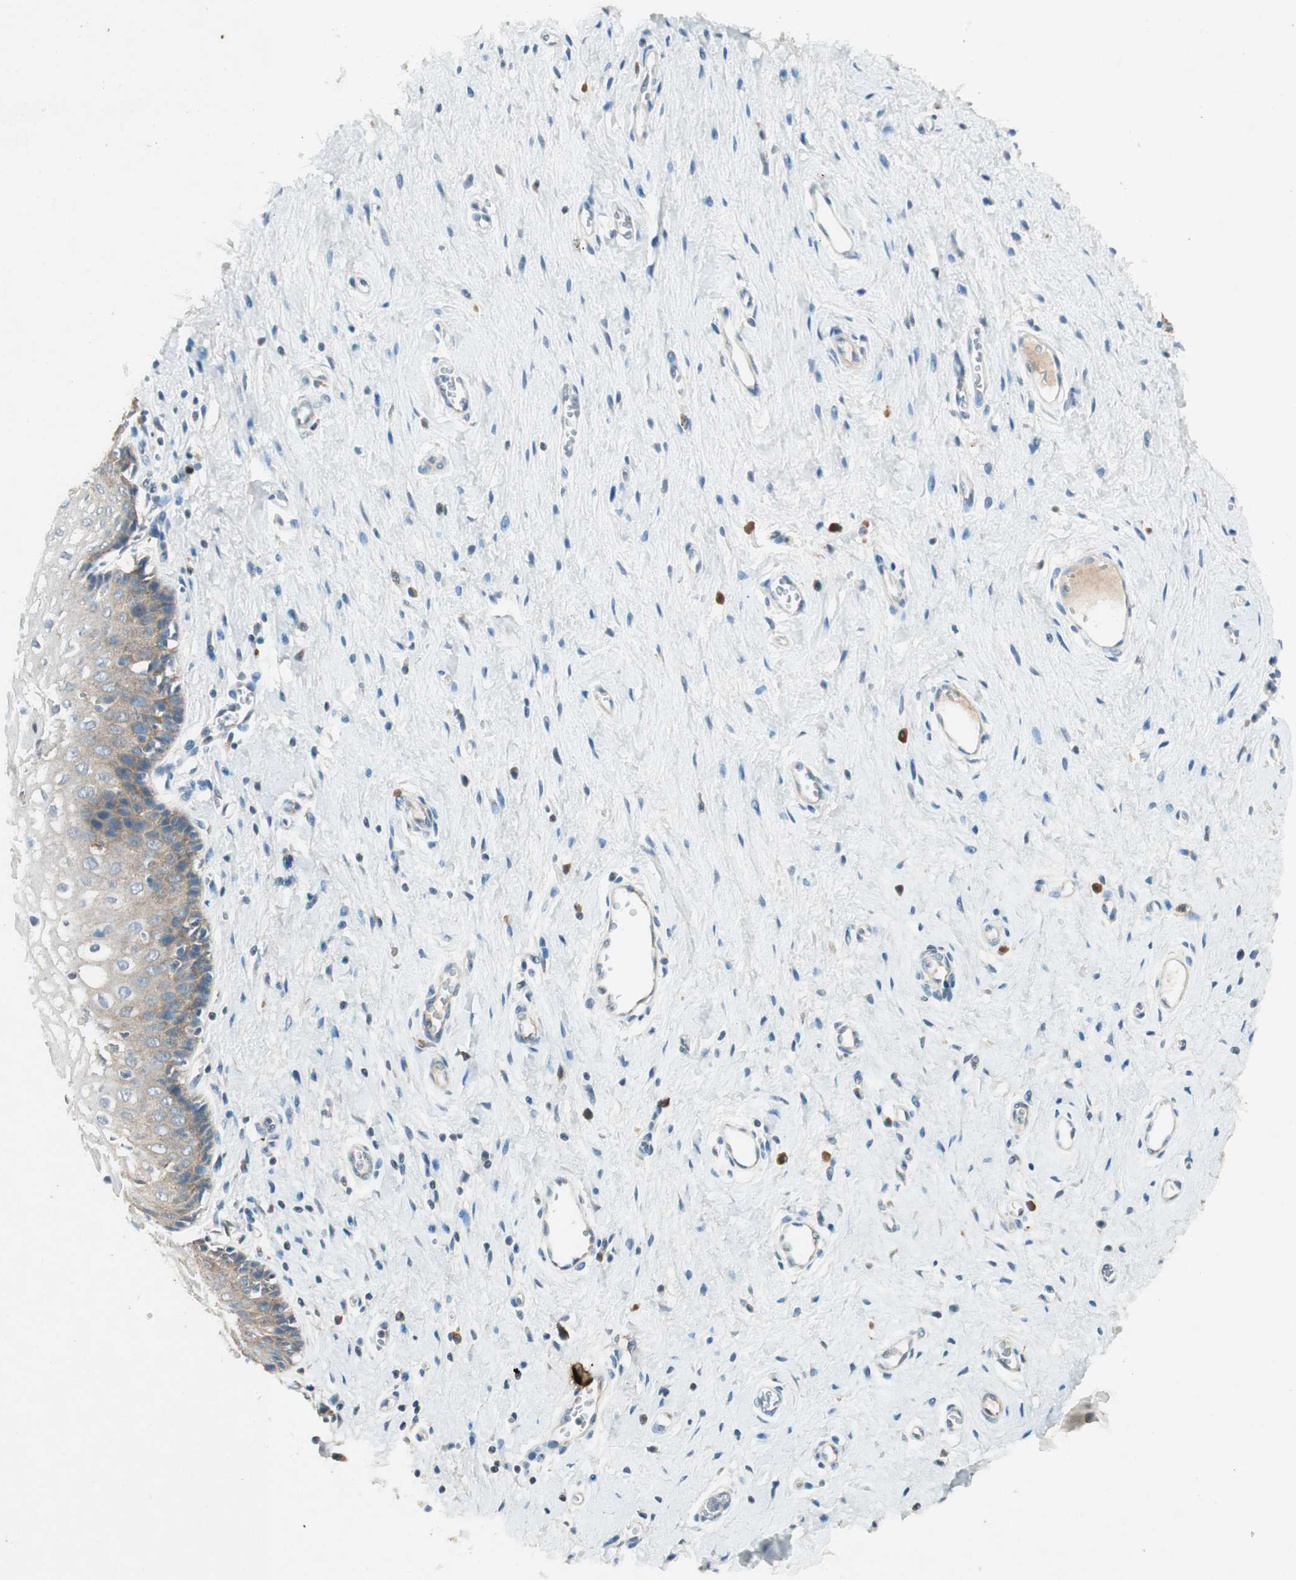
{"staining": {"intensity": "weak", "quantity": "25%-75%", "location": "cytoplasmic/membranous"}, "tissue": "vagina", "cell_type": "Squamous epithelial cells", "image_type": "normal", "snomed": [{"axis": "morphology", "description": "Normal tissue, NOS"}, {"axis": "topography", "description": "Soft tissue"}, {"axis": "topography", "description": "Vagina"}], "caption": "Squamous epithelial cells reveal low levels of weak cytoplasmic/membranous staining in about 25%-75% of cells in benign vagina. The staining is performed using DAB brown chromogen to label protein expression. The nuclei are counter-stained blue using hematoxylin.", "gene": "NKAIN1", "patient": {"sex": "female", "age": 61}}